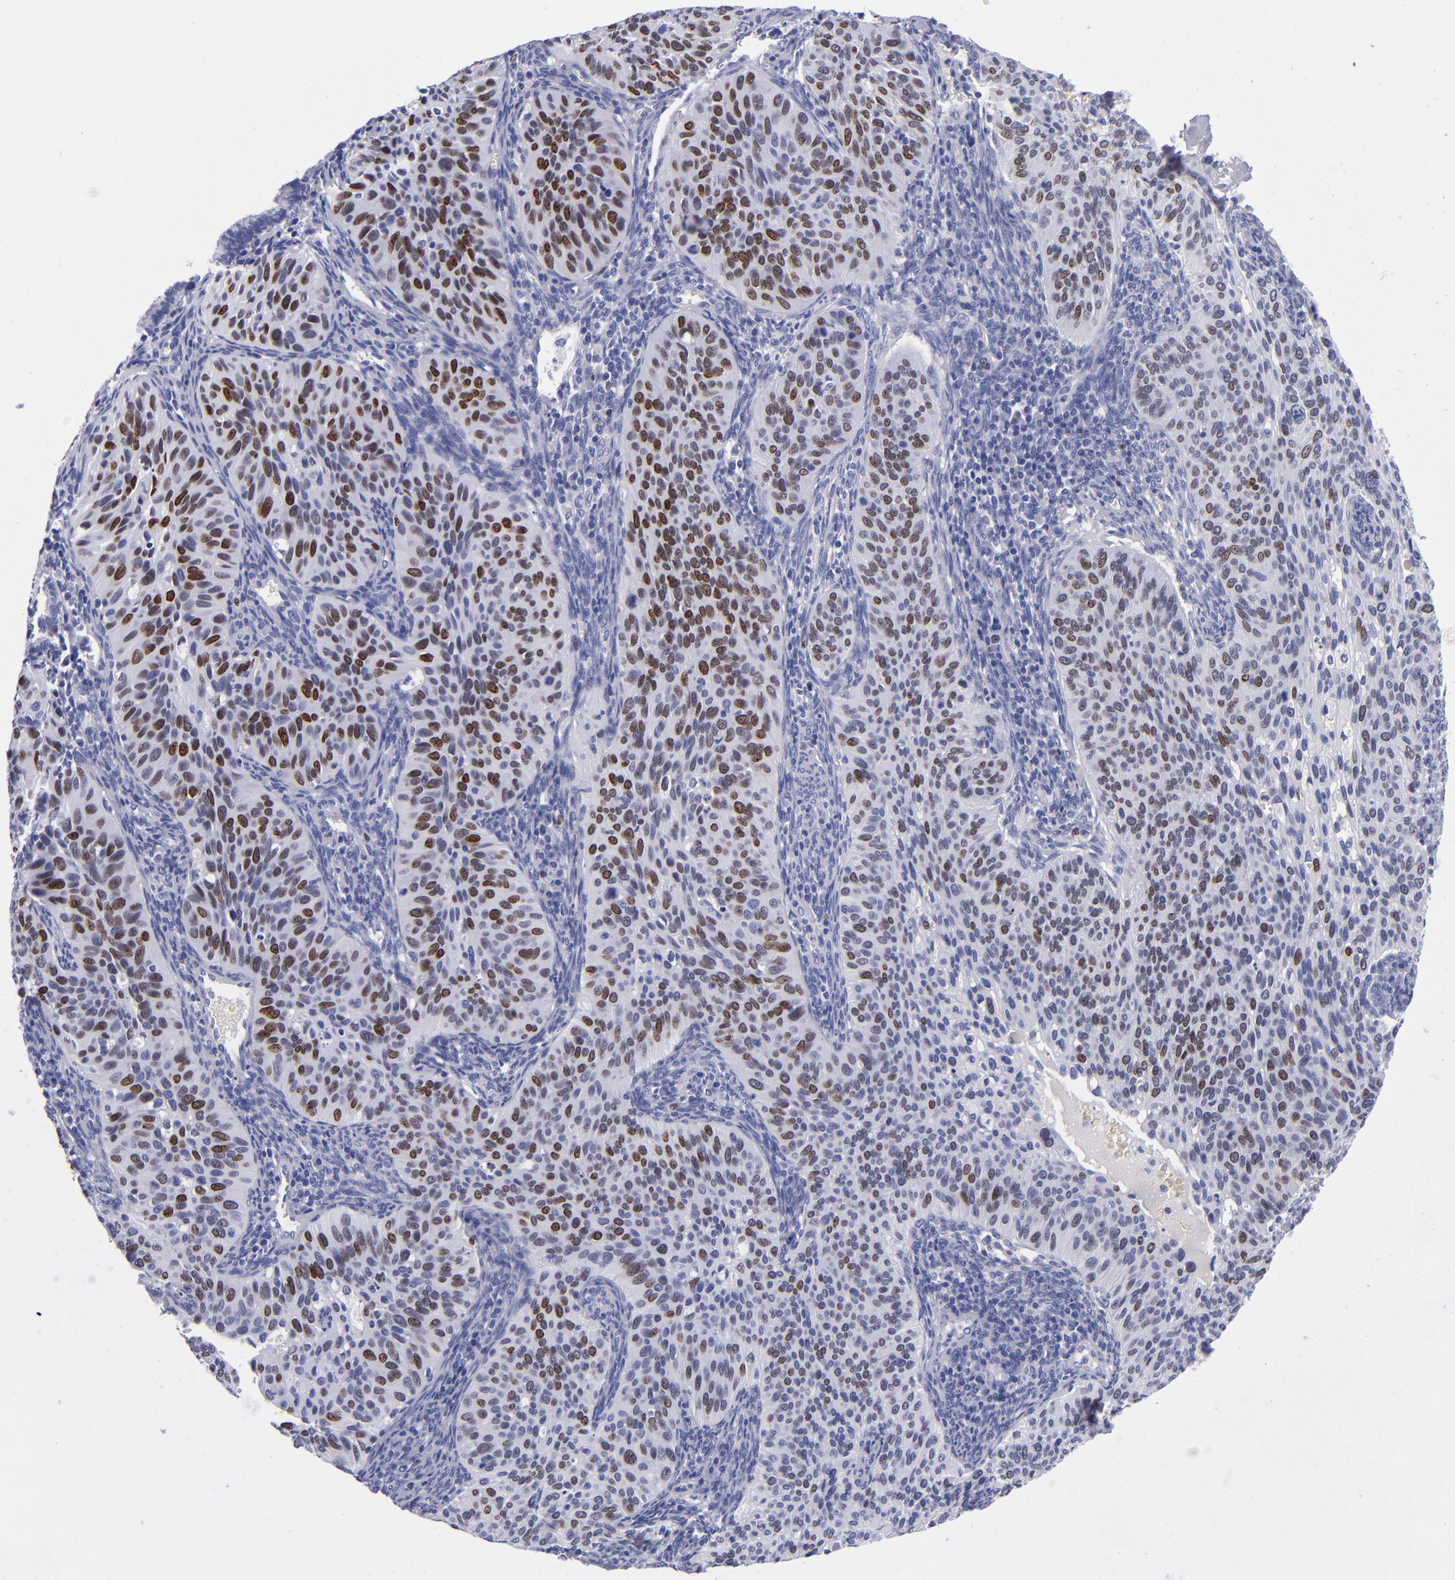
{"staining": {"intensity": "strong", "quantity": "25%-75%", "location": "nuclear"}, "tissue": "cervical cancer", "cell_type": "Tumor cells", "image_type": "cancer", "snomed": [{"axis": "morphology", "description": "Adenocarcinoma, NOS"}, {"axis": "topography", "description": "Cervix"}], "caption": "Strong nuclear protein positivity is present in approximately 25%-75% of tumor cells in cervical adenocarcinoma. Ihc stains the protein in brown and the nuclei are stained blue.", "gene": "MCM7", "patient": {"sex": "female", "age": 29}}